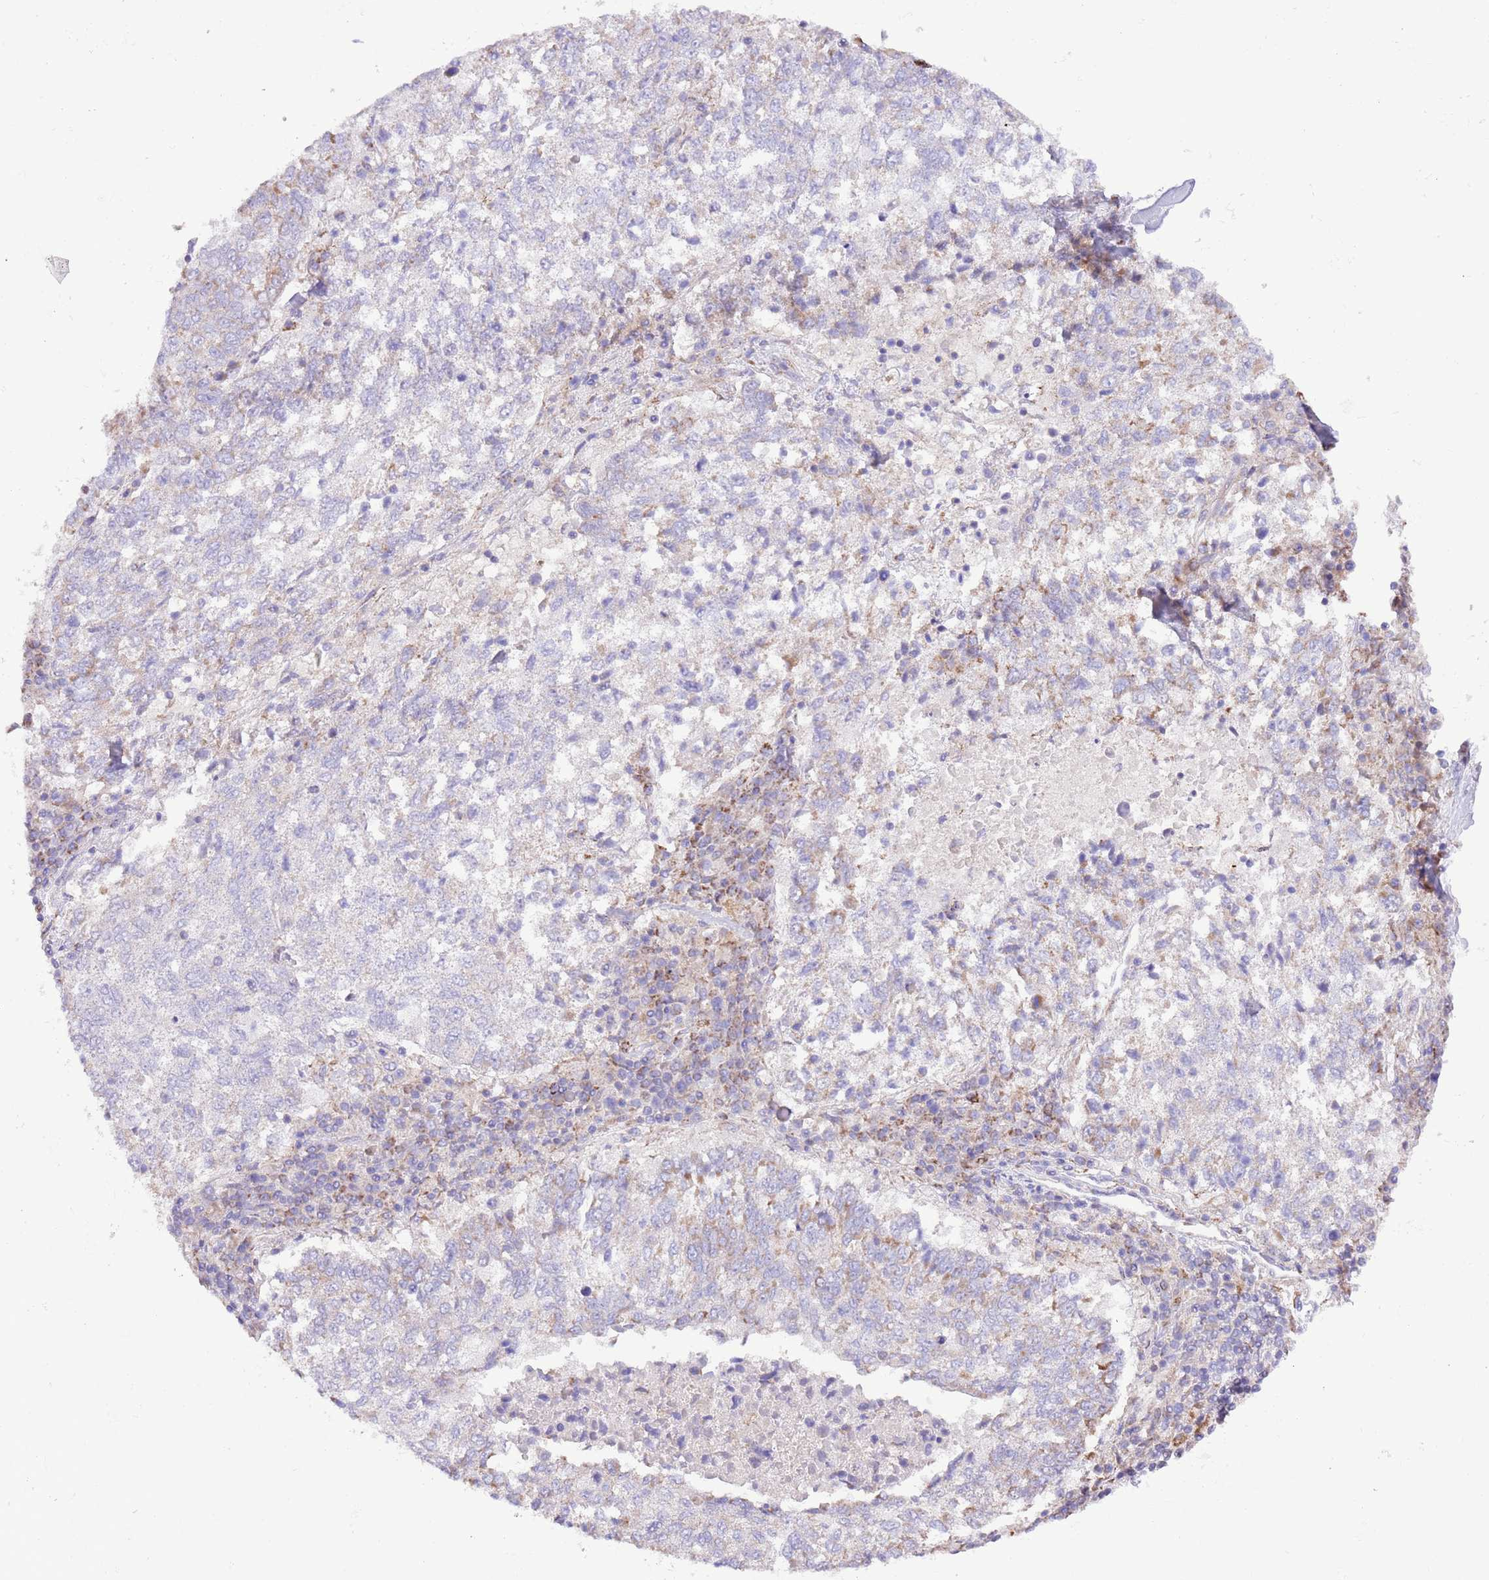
{"staining": {"intensity": "weak", "quantity": "<25%", "location": "cytoplasmic/membranous"}, "tissue": "lung cancer", "cell_type": "Tumor cells", "image_type": "cancer", "snomed": [{"axis": "morphology", "description": "Squamous cell carcinoma, NOS"}, {"axis": "topography", "description": "Lung"}], "caption": "Immunohistochemistry of human lung squamous cell carcinoma demonstrates no positivity in tumor cells.", "gene": "SS18L2", "patient": {"sex": "male", "age": 73}}